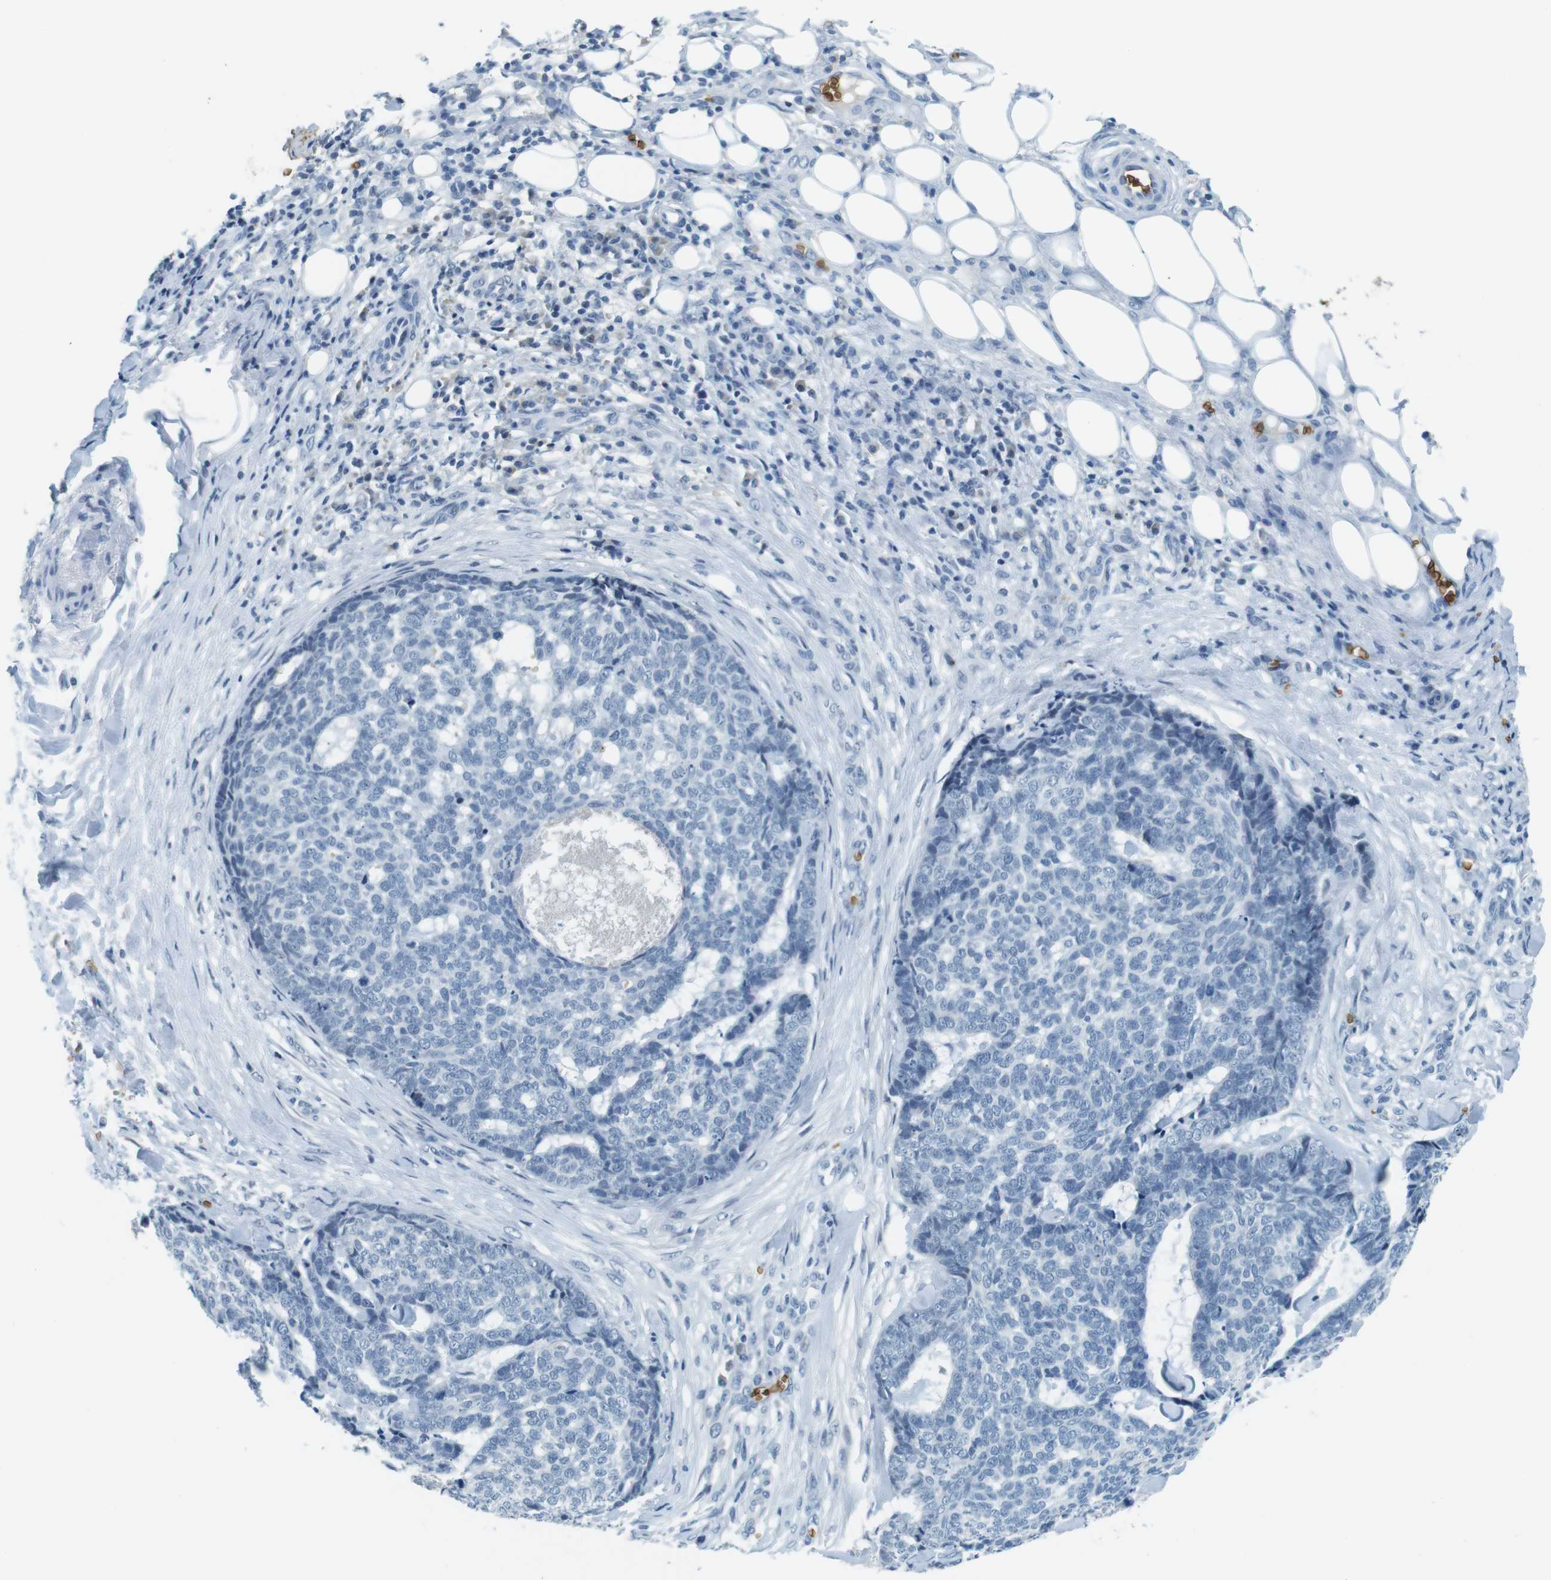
{"staining": {"intensity": "negative", "quantity": "none", "location": "none"}, "tissue": "skin cancer", "cell_type": "Tumor cells", "image_type": "cancer", "snomed": [{"axis": "morphology", "description": "Basal cell carcinoma"}, {"axis": "topography", "description": "Skin"}], "caption": "Protein analysis of skin cancer exhibits no significant positivity in tumor cells.", "gene": "SLC4A1", "patient": {"sex": "male", "age": 84}}